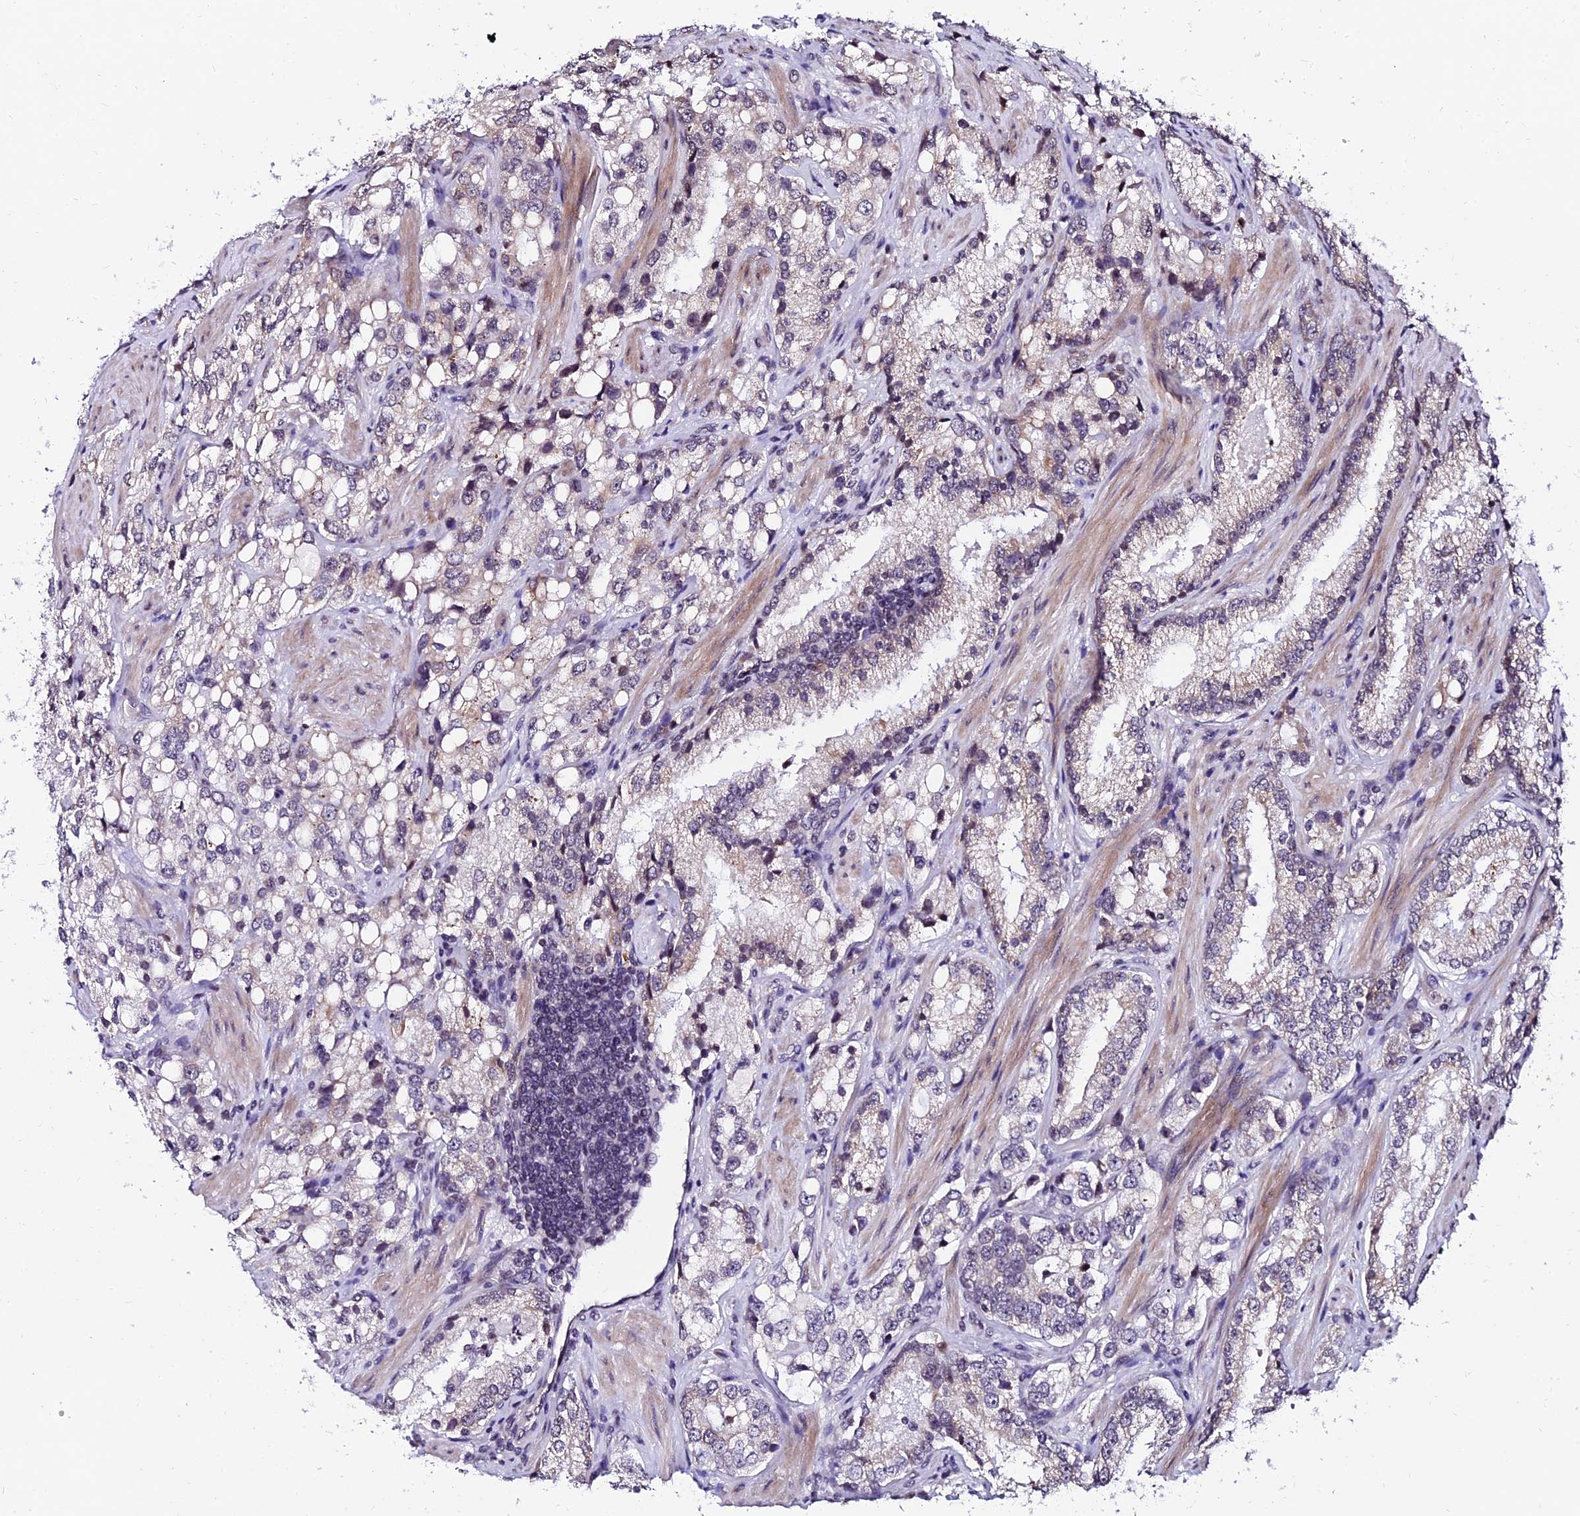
{"staining": {"intensity": "negative", "quantity": "none", "location": "none"}, "tissue": "prostate cancer", "cell_type": "Tumor cells", "image_type": "cancer", "snomed": [{"axis": "morphology", "description": "Adenocarcinoma, High grade"}, {"axis": "topography", "description": "Prostate"}], "caption": "DAB immunohistochemical staining of prostate cancer exhibits no significant staining in tumor cells.", "gene": "CDNF", "patient": {"sex": "male", "age": 66}}